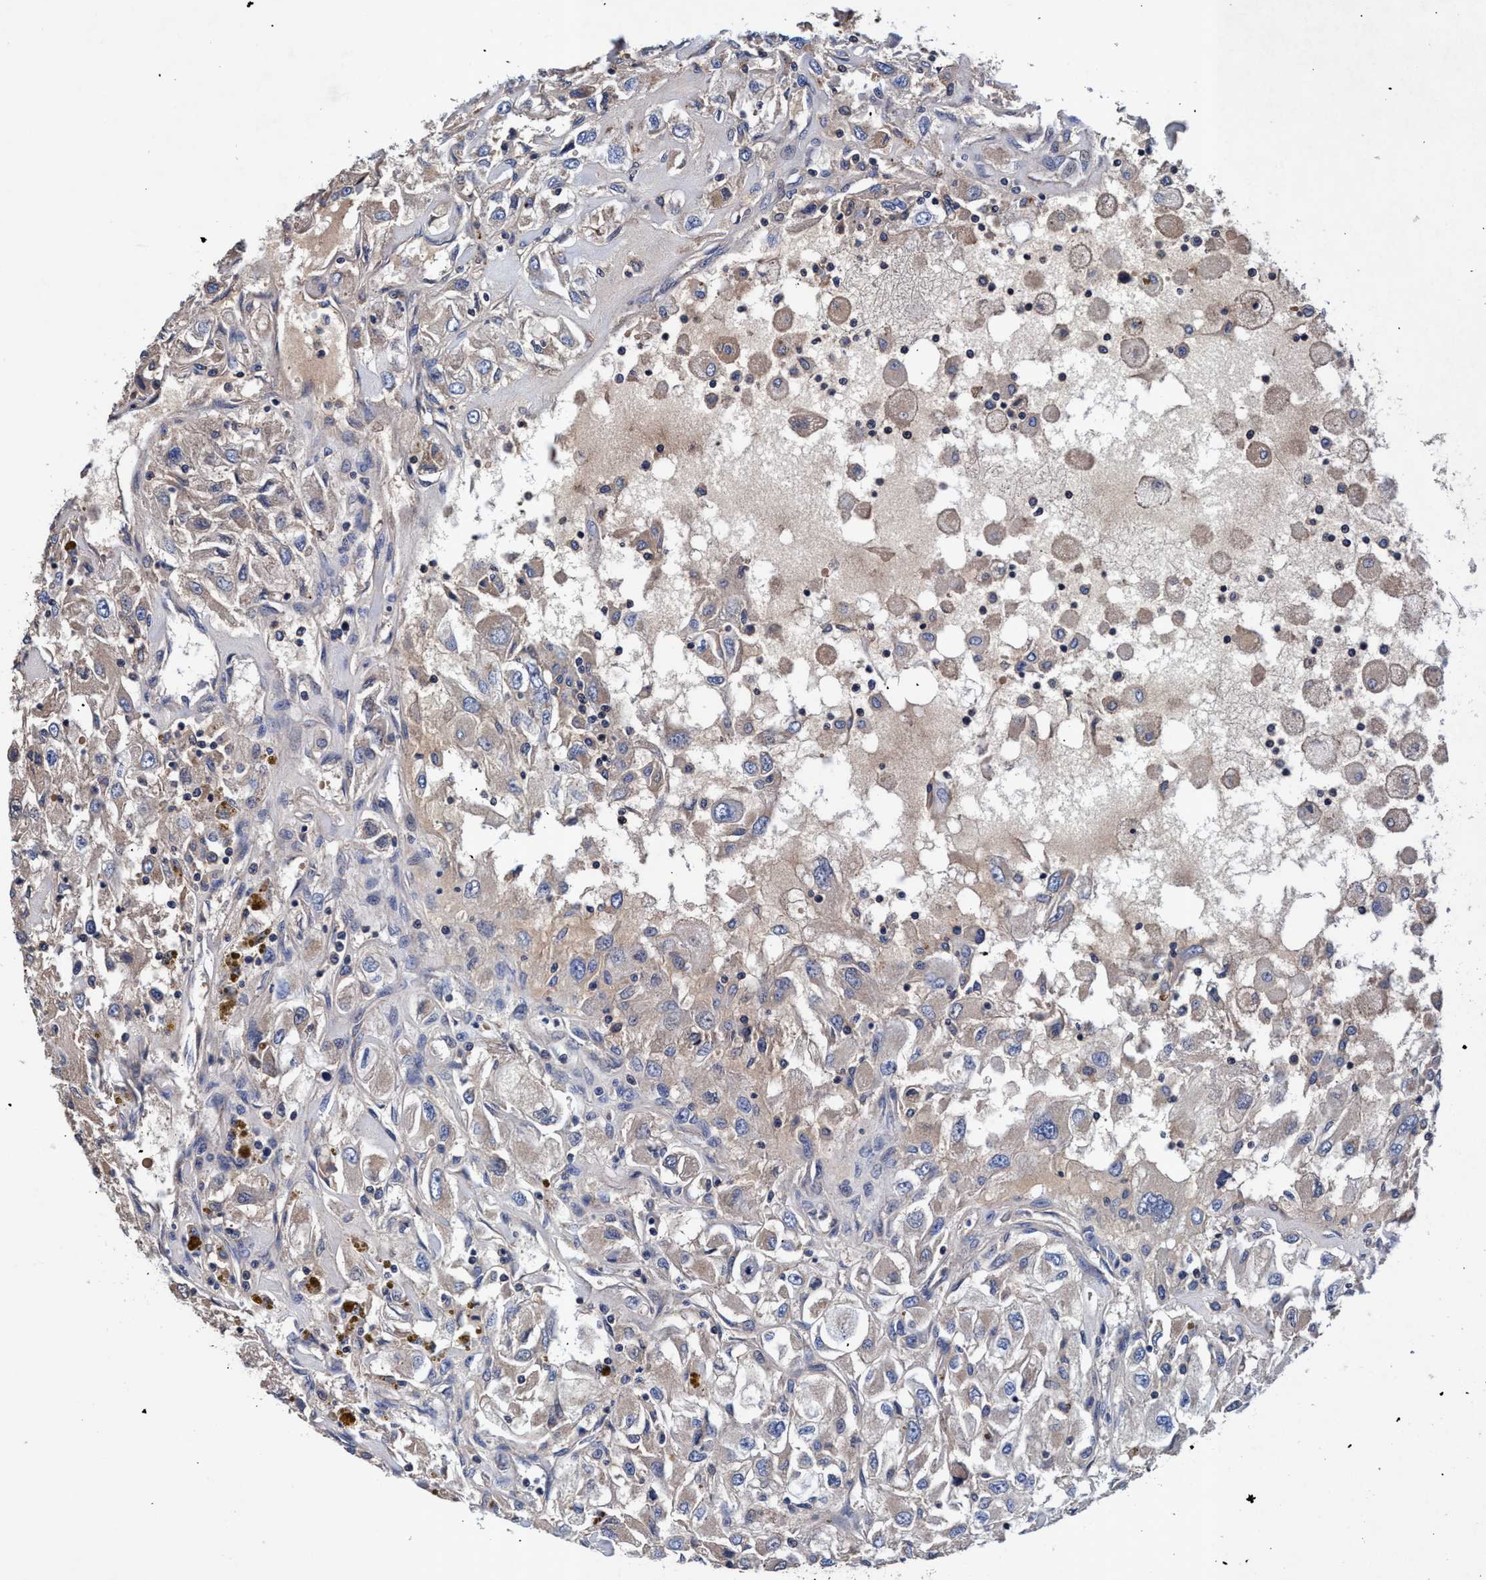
{"staining": {"intensity": "weak", "quantity": "25%-75%", "location": "cytoplasmic/membranous"}, "tissue": "renal cancer", "cell_type": "Tumor cells", "image_type": "cancer", "snomed": [{"axis": "morphology", "description": "Adenocarcinoma, NOS"}, {"axis": "topography", "description": "Kidney"}], "caption": "Weak cytoplasmic/membranous protein staining is seen in about 25%-75% of tumor cells in renal cancer.", "gene": "RNF208", "patient": {"sex": "female", "age": 52}}